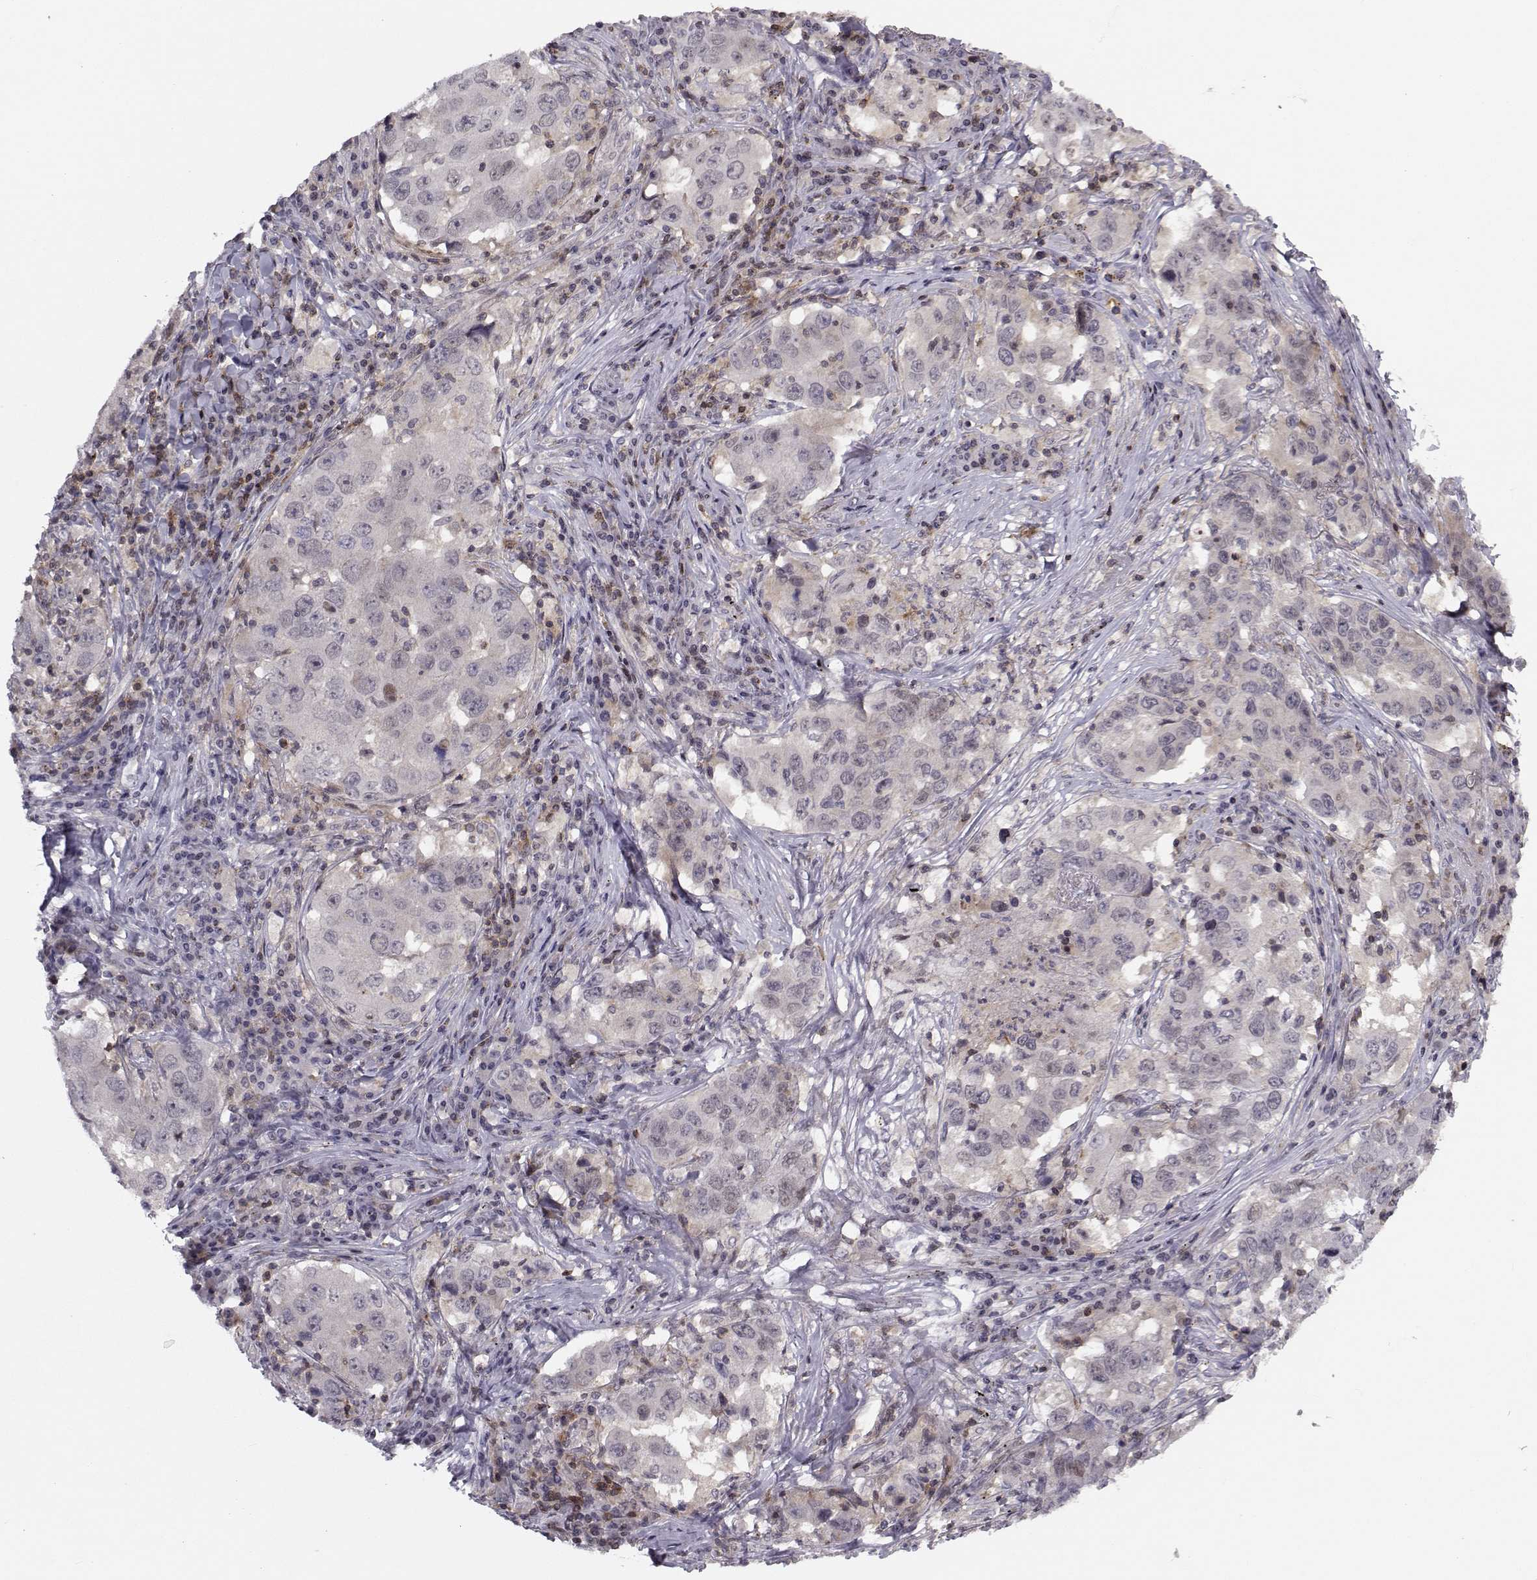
{"staining": {"intensity": "negative", "quantity": "none", "location": "none"}, "tissue": "lung cancer", "cell_type": "Tumor cells", "image_type": "cancer", "snomed": [{"axis": "morphology", "description": "Adenocarcinoma, NOS"}, {"axis": "topography", "description": "Lung"}], "caption": "A photomicrograph of lung cancer stained for a protein displays no brown staining in tumor cells.", "gene": "PCP4L1", "patient": {"sex": "male", "age": 73}}